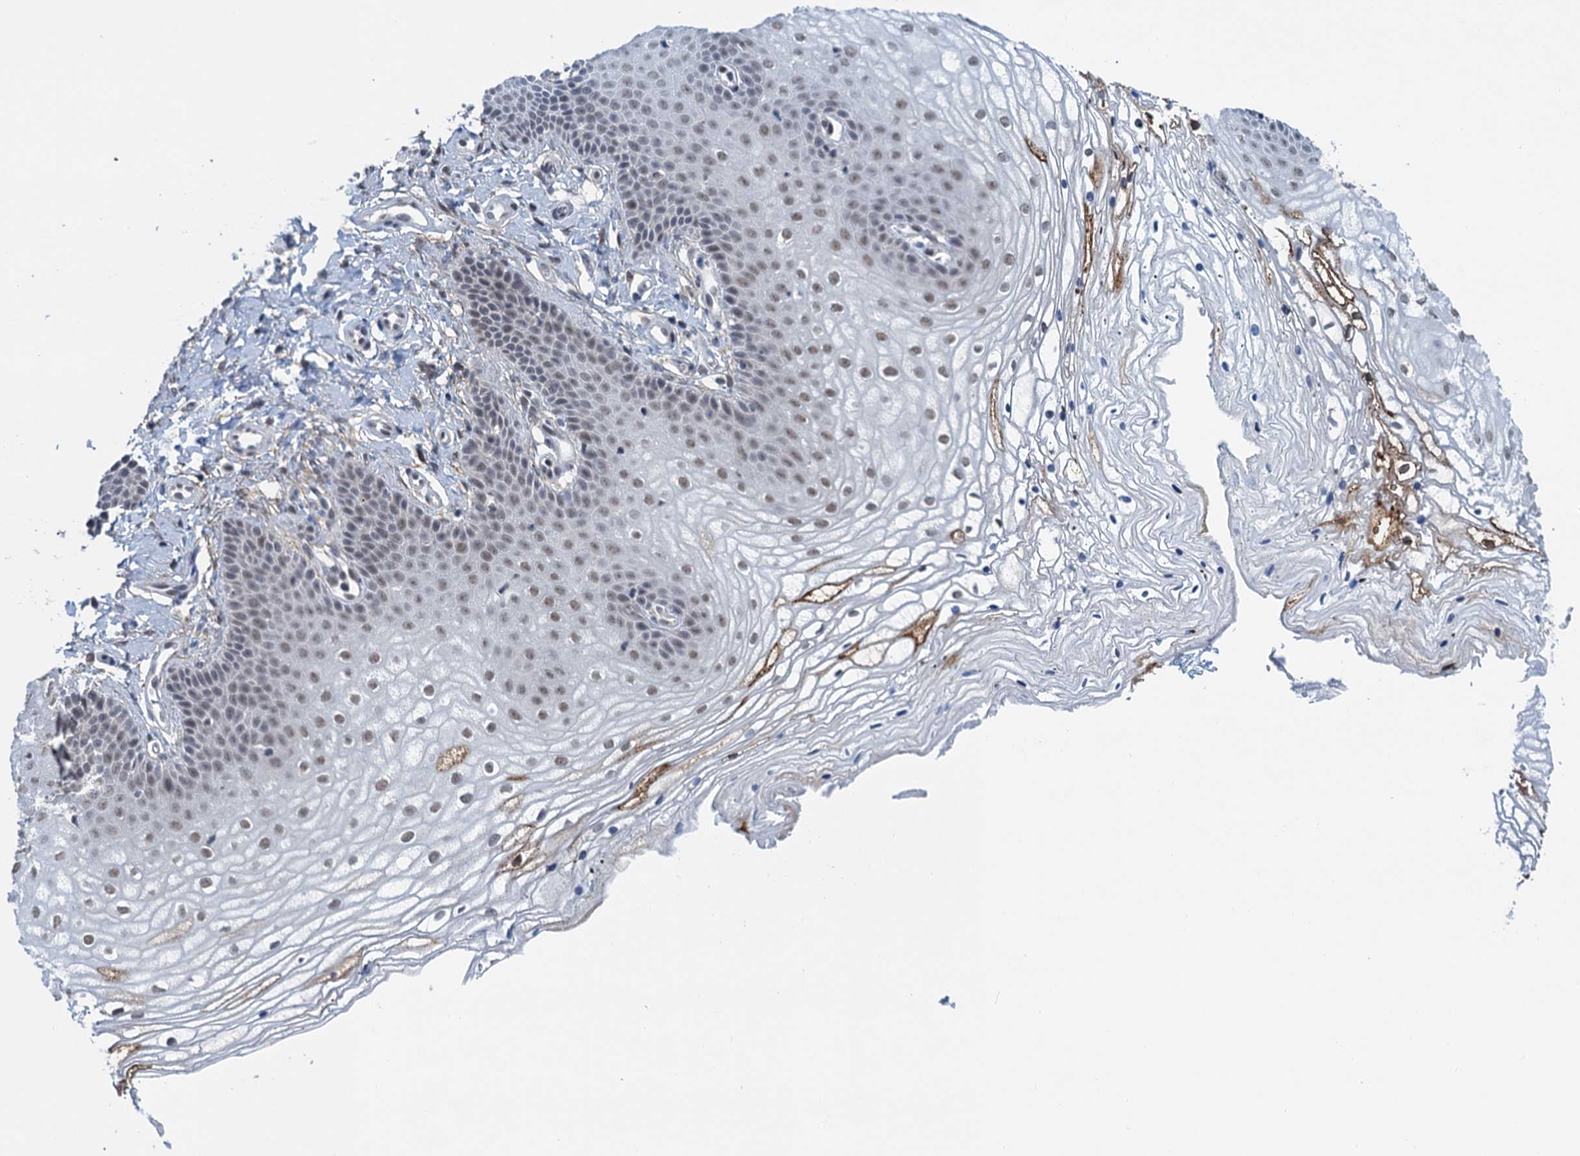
{"staining": {"intensity": "moderate", "quantity": ">75%", "location": "nuclear"}, "tissue": "vagina", "cell_type": "Squamous epithelial cells", "image_type": "normal", "snomed": [{"axis": "morphology", "description": "Normal tissue, NOS"}, {"axis": "topography", "description": "Vagina"}], "caption": "There is medium levels of moderate nuclear expression in squamous epithelial cells of unremarkable vagina, as demonstrated by immunohistochemical staining (brown color).", "gene": "SAE1", "patient": {"sex": "female", "age": 68}}